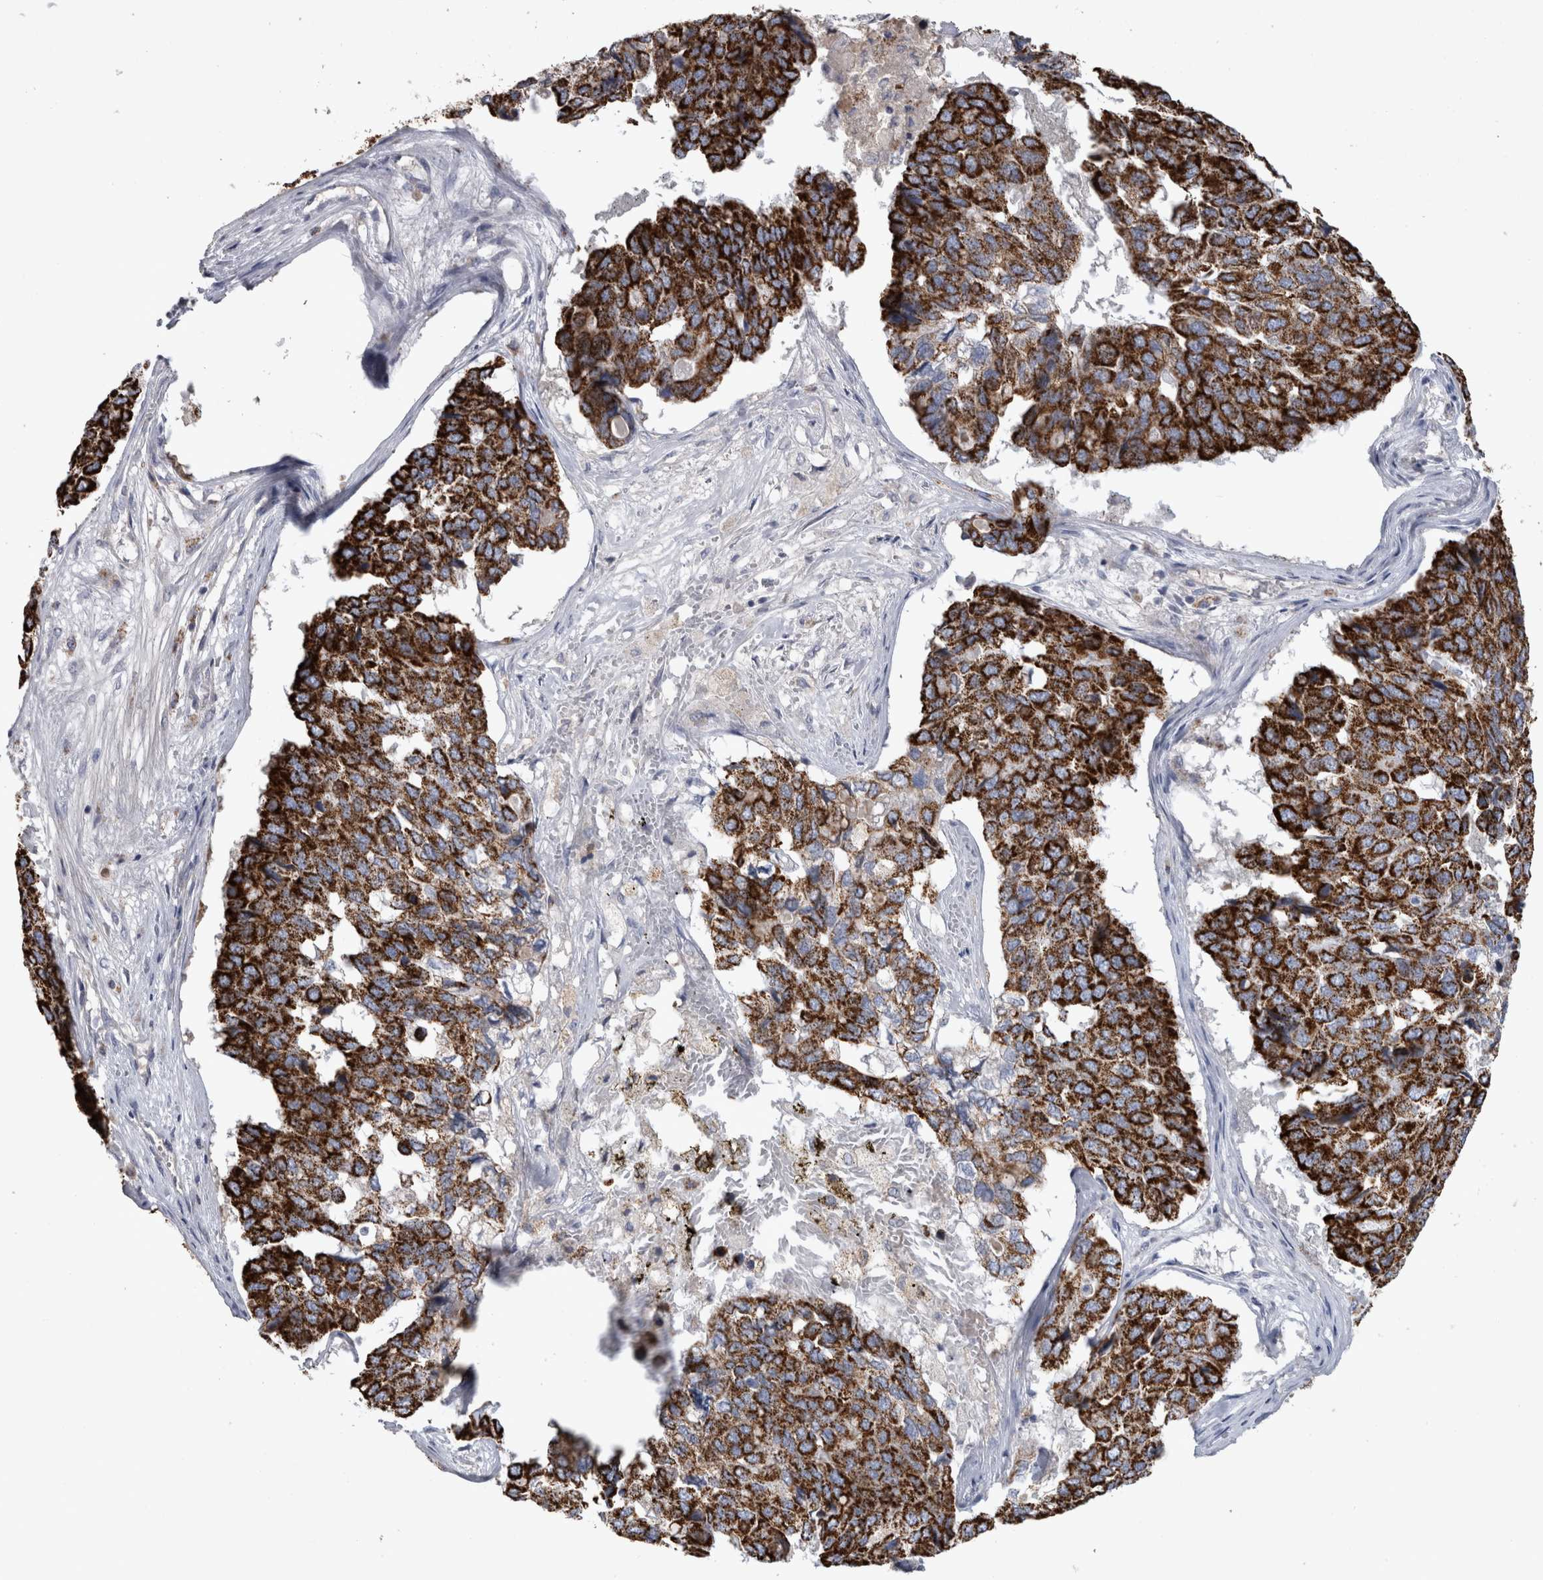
{"staining": {"intensity": "strong", "quantity": ">75%", "location": "cytoplasmic/membranous"}, "tissue": "pancreatic cancer", "cell_type": "Tumor cells", "image_type": "cancer", "snomed": [{"axis": "morphology", "description": "Adenocarcinoma, NOS"}, {"axis": "topography", "description": "Pancreas"}], "caption": "Immunohistochemical staining of pancreatic adenocarcinoma displays high levels of strong cytoplasmic/membranous protein expression in about >75% of tumor cells. (DAB (3,3'-diaminobenzidine) IHC with brightfield microscopy, high magnification).", "gene": "GATM", "patient": {"sex": "male", "age": 50}}